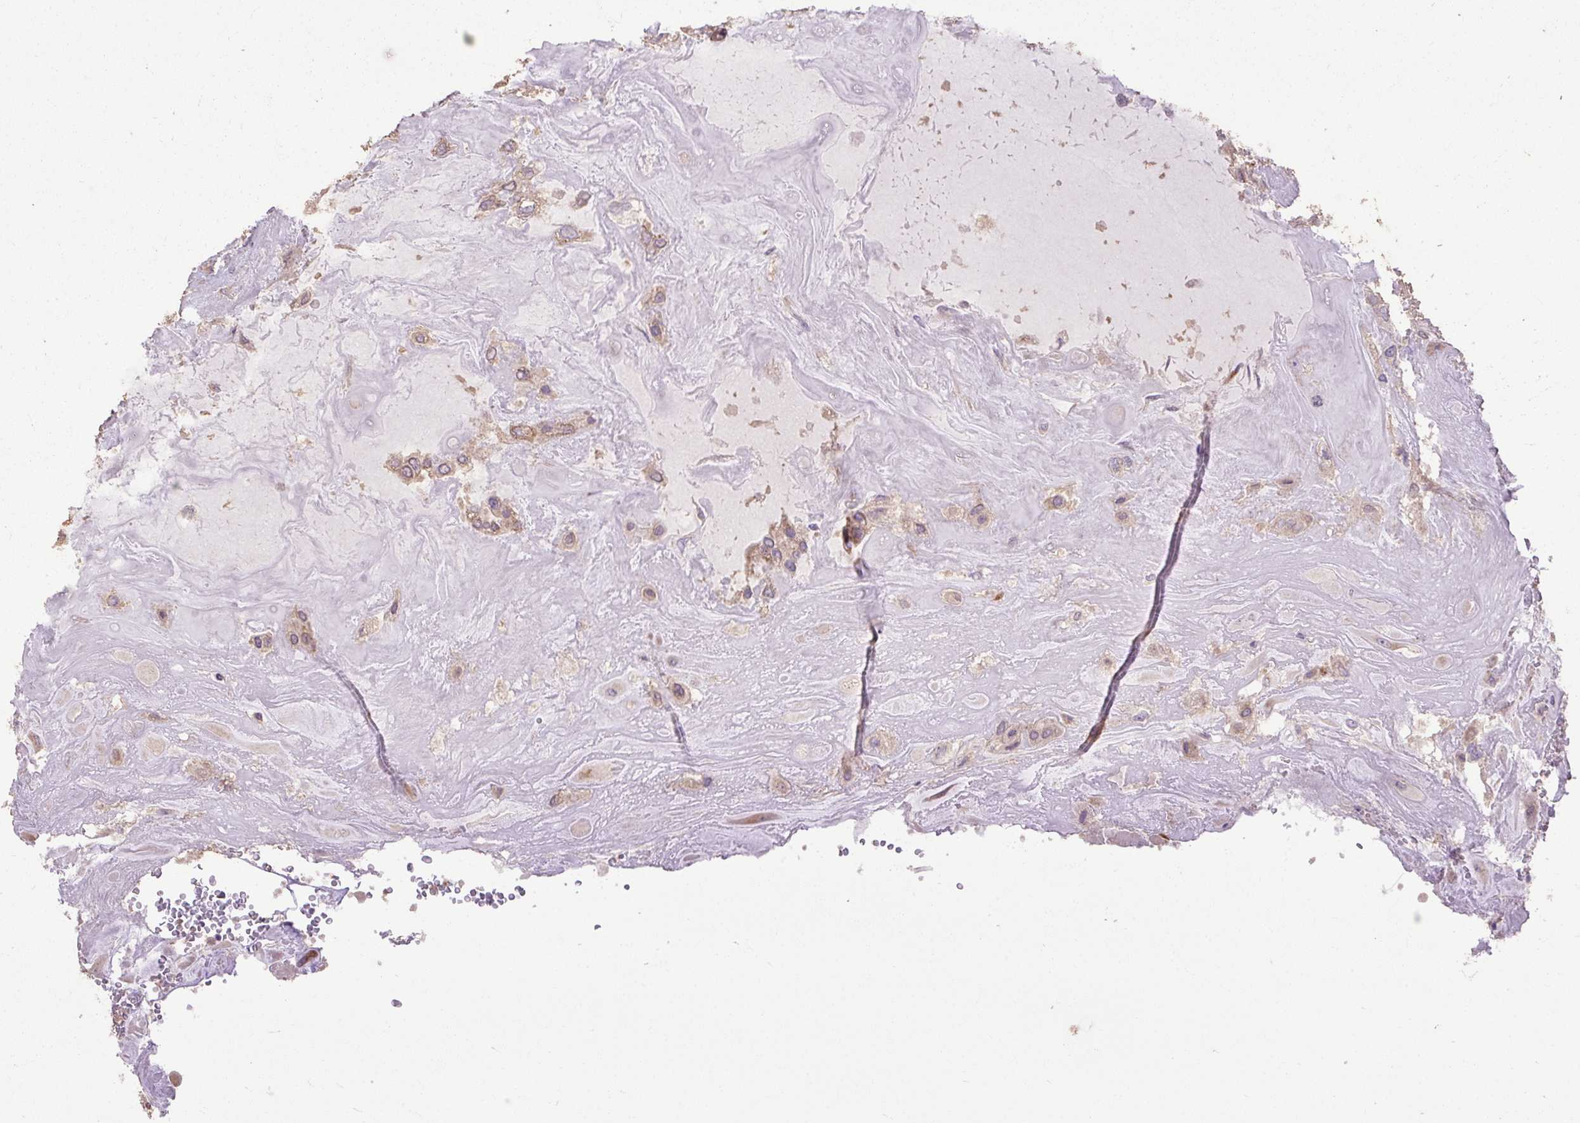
{"staining": {"intensity": "moderate", "quantity": ">75%", "location": "cytoplasmic/membranous"}, "tissue": "placenta", "cell_type": "Decidual cells", "image_type": "normal", "snomed": [{"axis": "morphology", "description": "Normal tissue, NOS"}, {"axis": "topography", "description": "Placenta"}], "caption": "Placenta was stained to show a protein in brown. There is medium levels of moderate cytoplasmic/membranous staining in about >75% of decidual cells. The protein of interest is shown in brown color, while the nuclei are stained blue.", "gene": "ABR", "patient": {"sex": "female", "age": 32}}